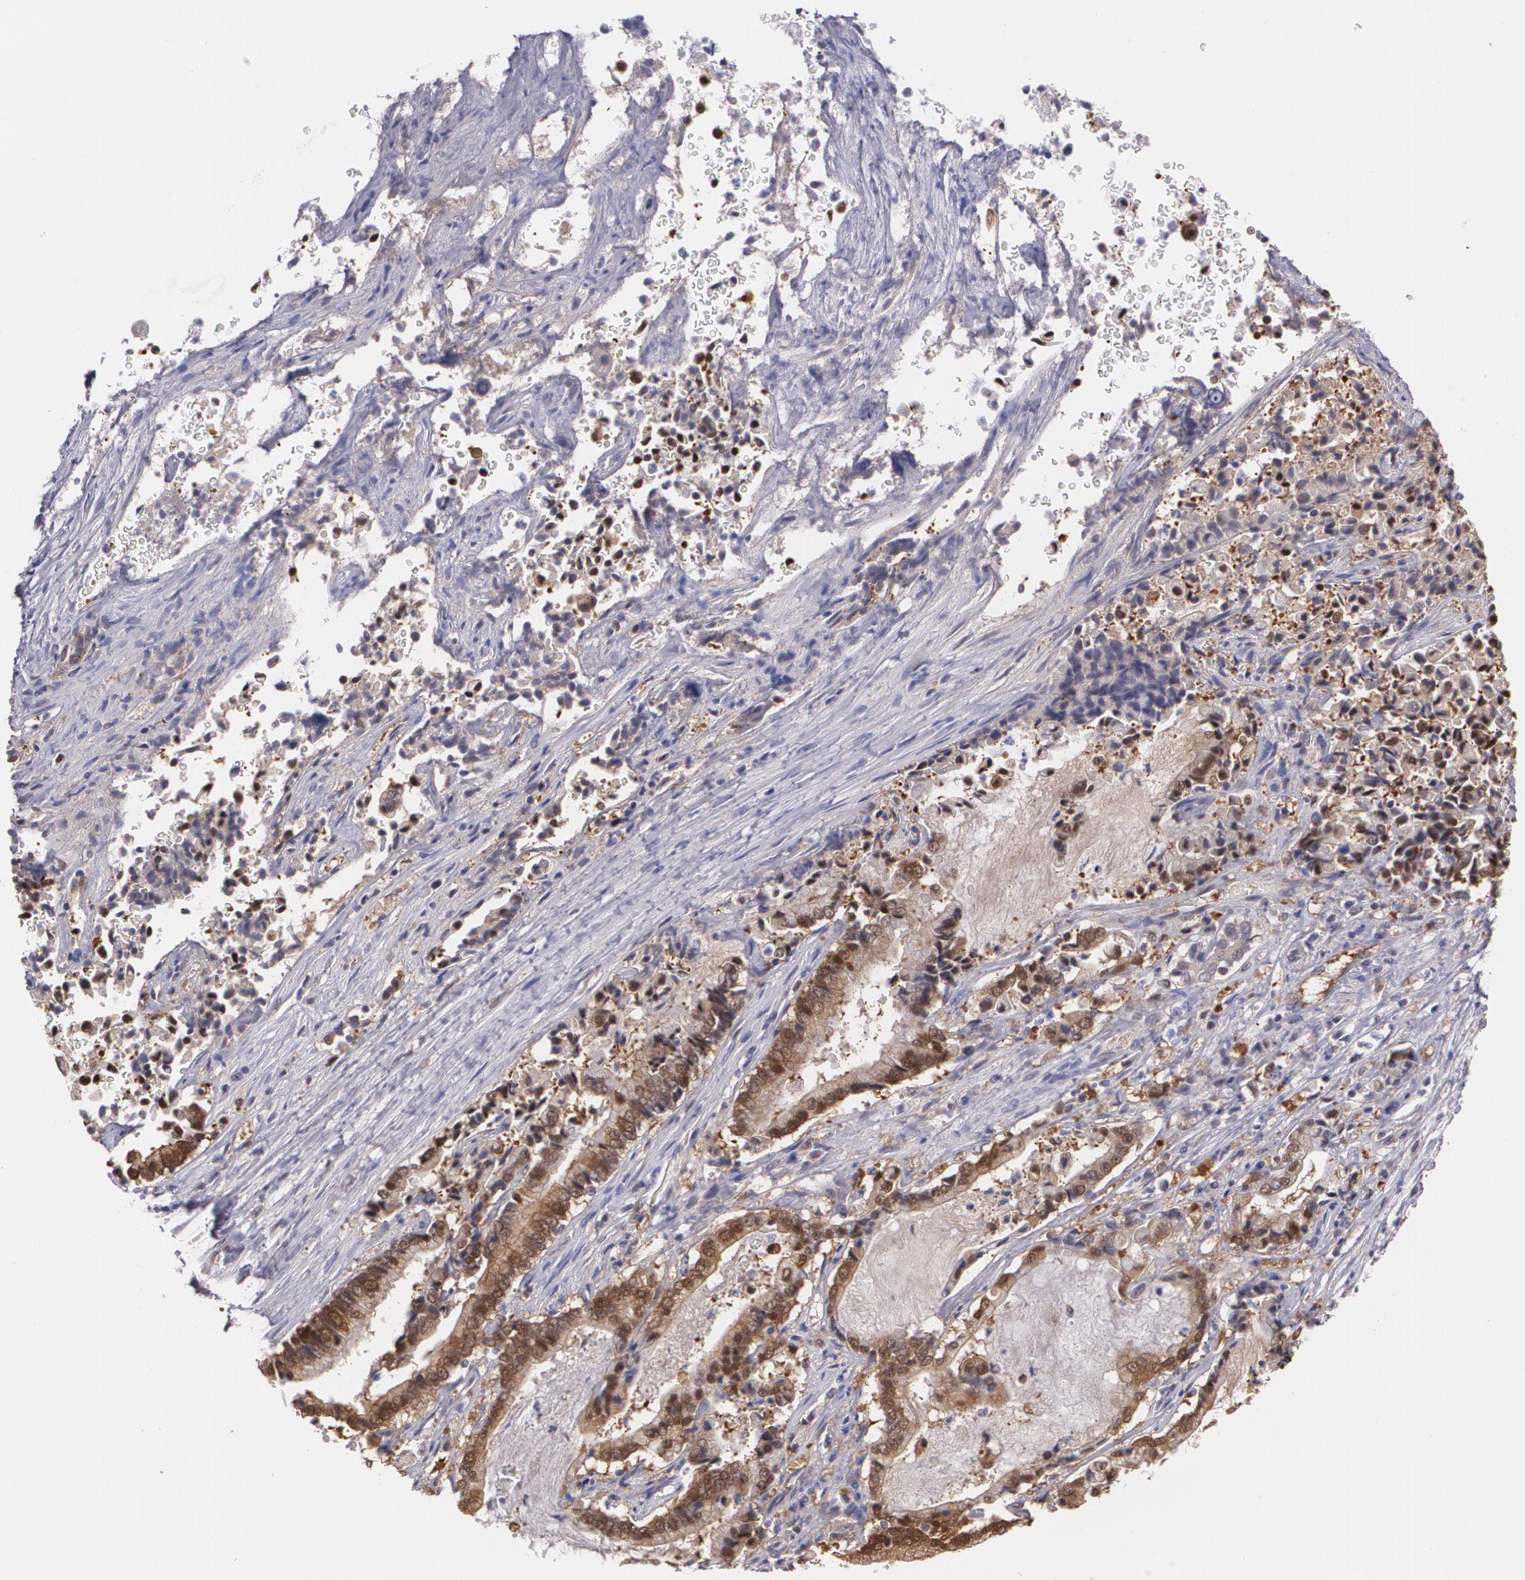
{"staining": {"intensity": "strong", "quantity": ">75%", "location": "cytoplasmic/membranous,nuclear"}, "tissue": "liver cancer", "cell_type": "Tumor cells", "image_type": "cancer", "snomed": [{"axis": "morphology", "description": "Cholangiocarcinoma"}, {"axis": "topography", "description": "Liver"}], "caption": "Liver cancer tissue displays strong cytoplasmic/membranous and nuclear expression in about >75% of tumor cells", "gene": "HSPH1", "patient": {"sex": "male", "age": 57}}